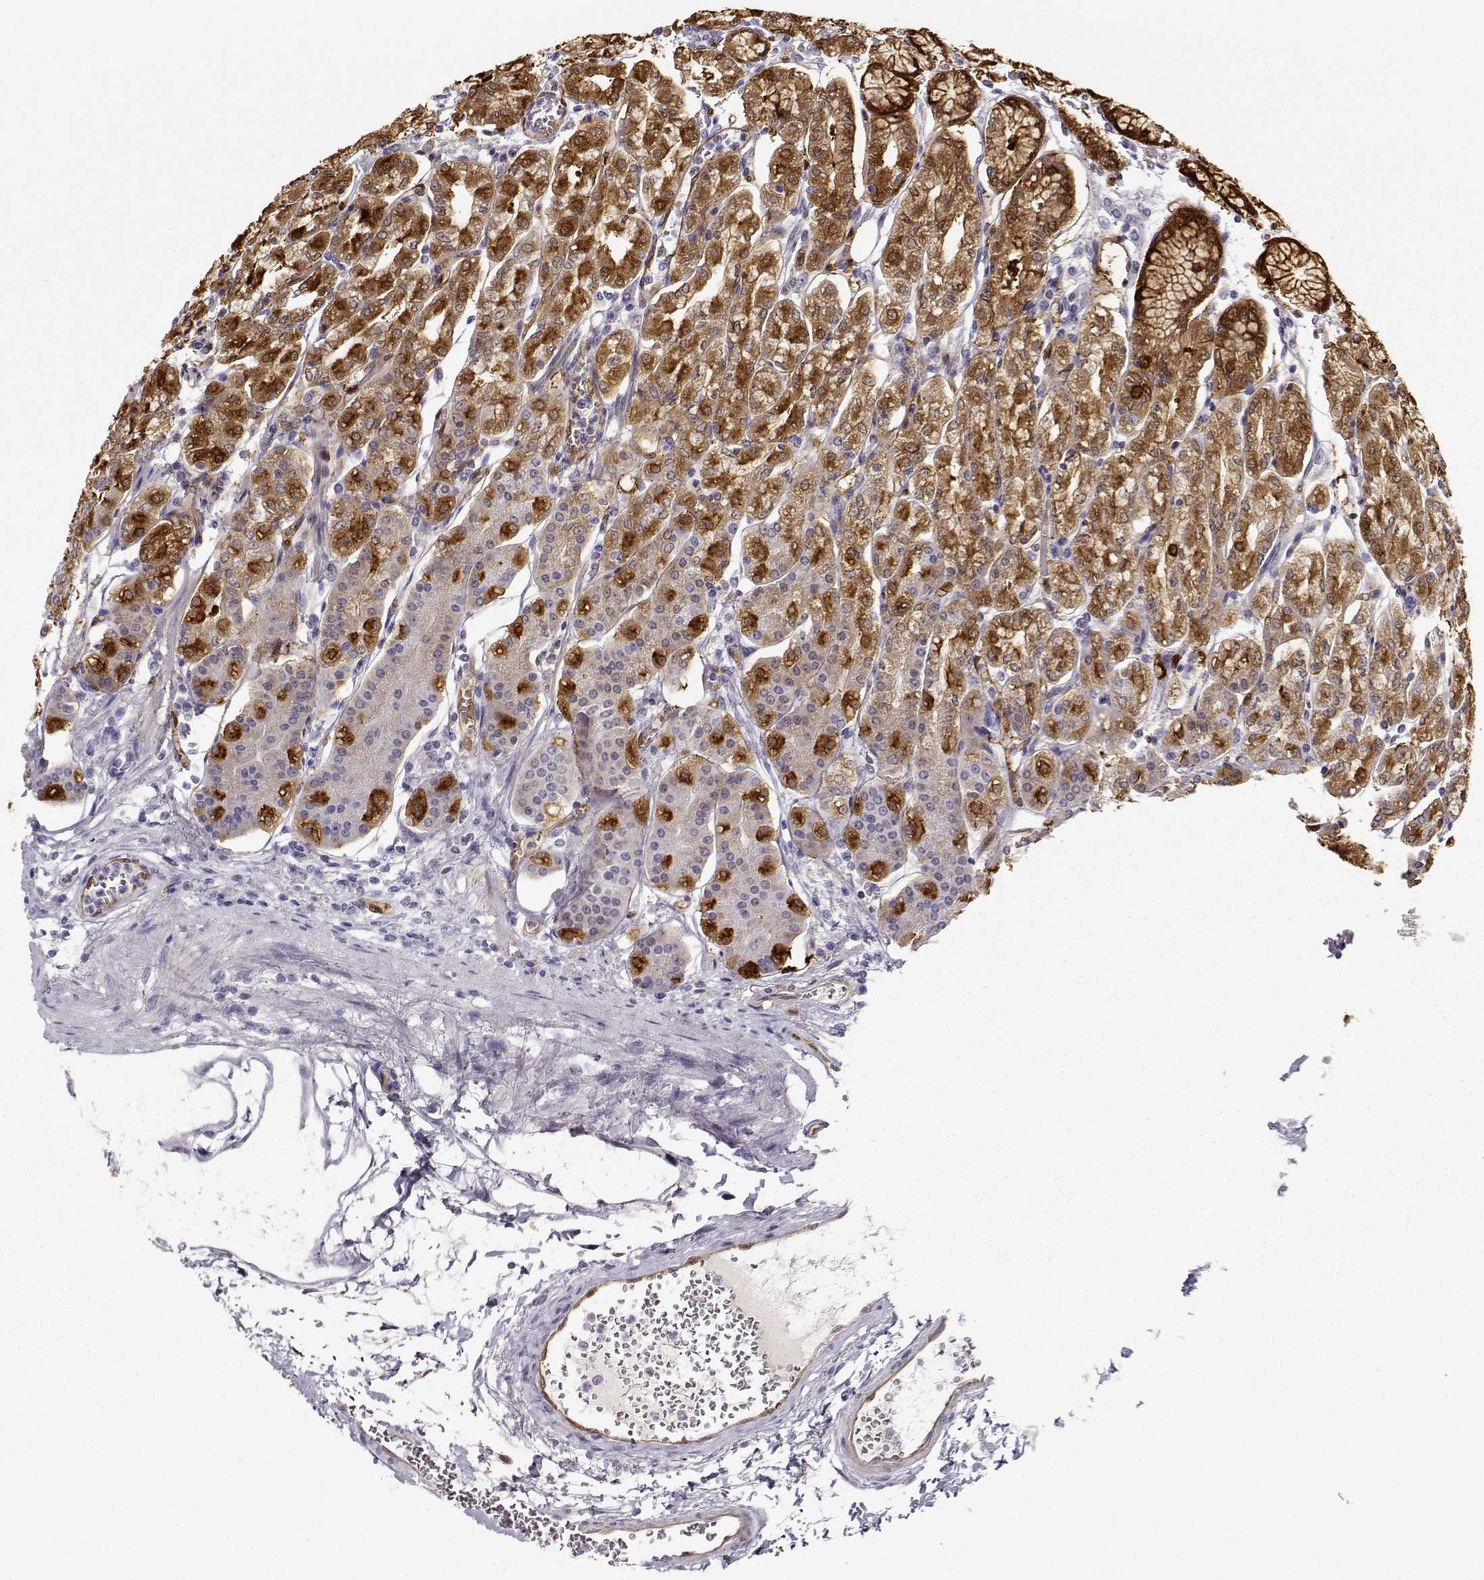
{"staining": {"intensity": "strong", "quantity": "25%-75%", "location": "cytoplasmic/membranous"}, "tissue": "stomach", "cell_type": "Glandular cells", "image_type": "normal", "snomed": [{"axis": "morphology", "description": "Normal tissue, NOS"}, {"axis": "topography", "description": "Skeletal muscle"}, {"axis": "topography", "description": "Stomach"}], "caption": "This micrograph displays benign stomach stained with immunohistochemistry (IHC) to label a protein in brown. The cytoplasmic/membranous of glandular cells show strong positivity for the protein. Nuclei are counter-stained blue.", "gene": "NQO1", "patient": {"sex": "female", "age": 57}}